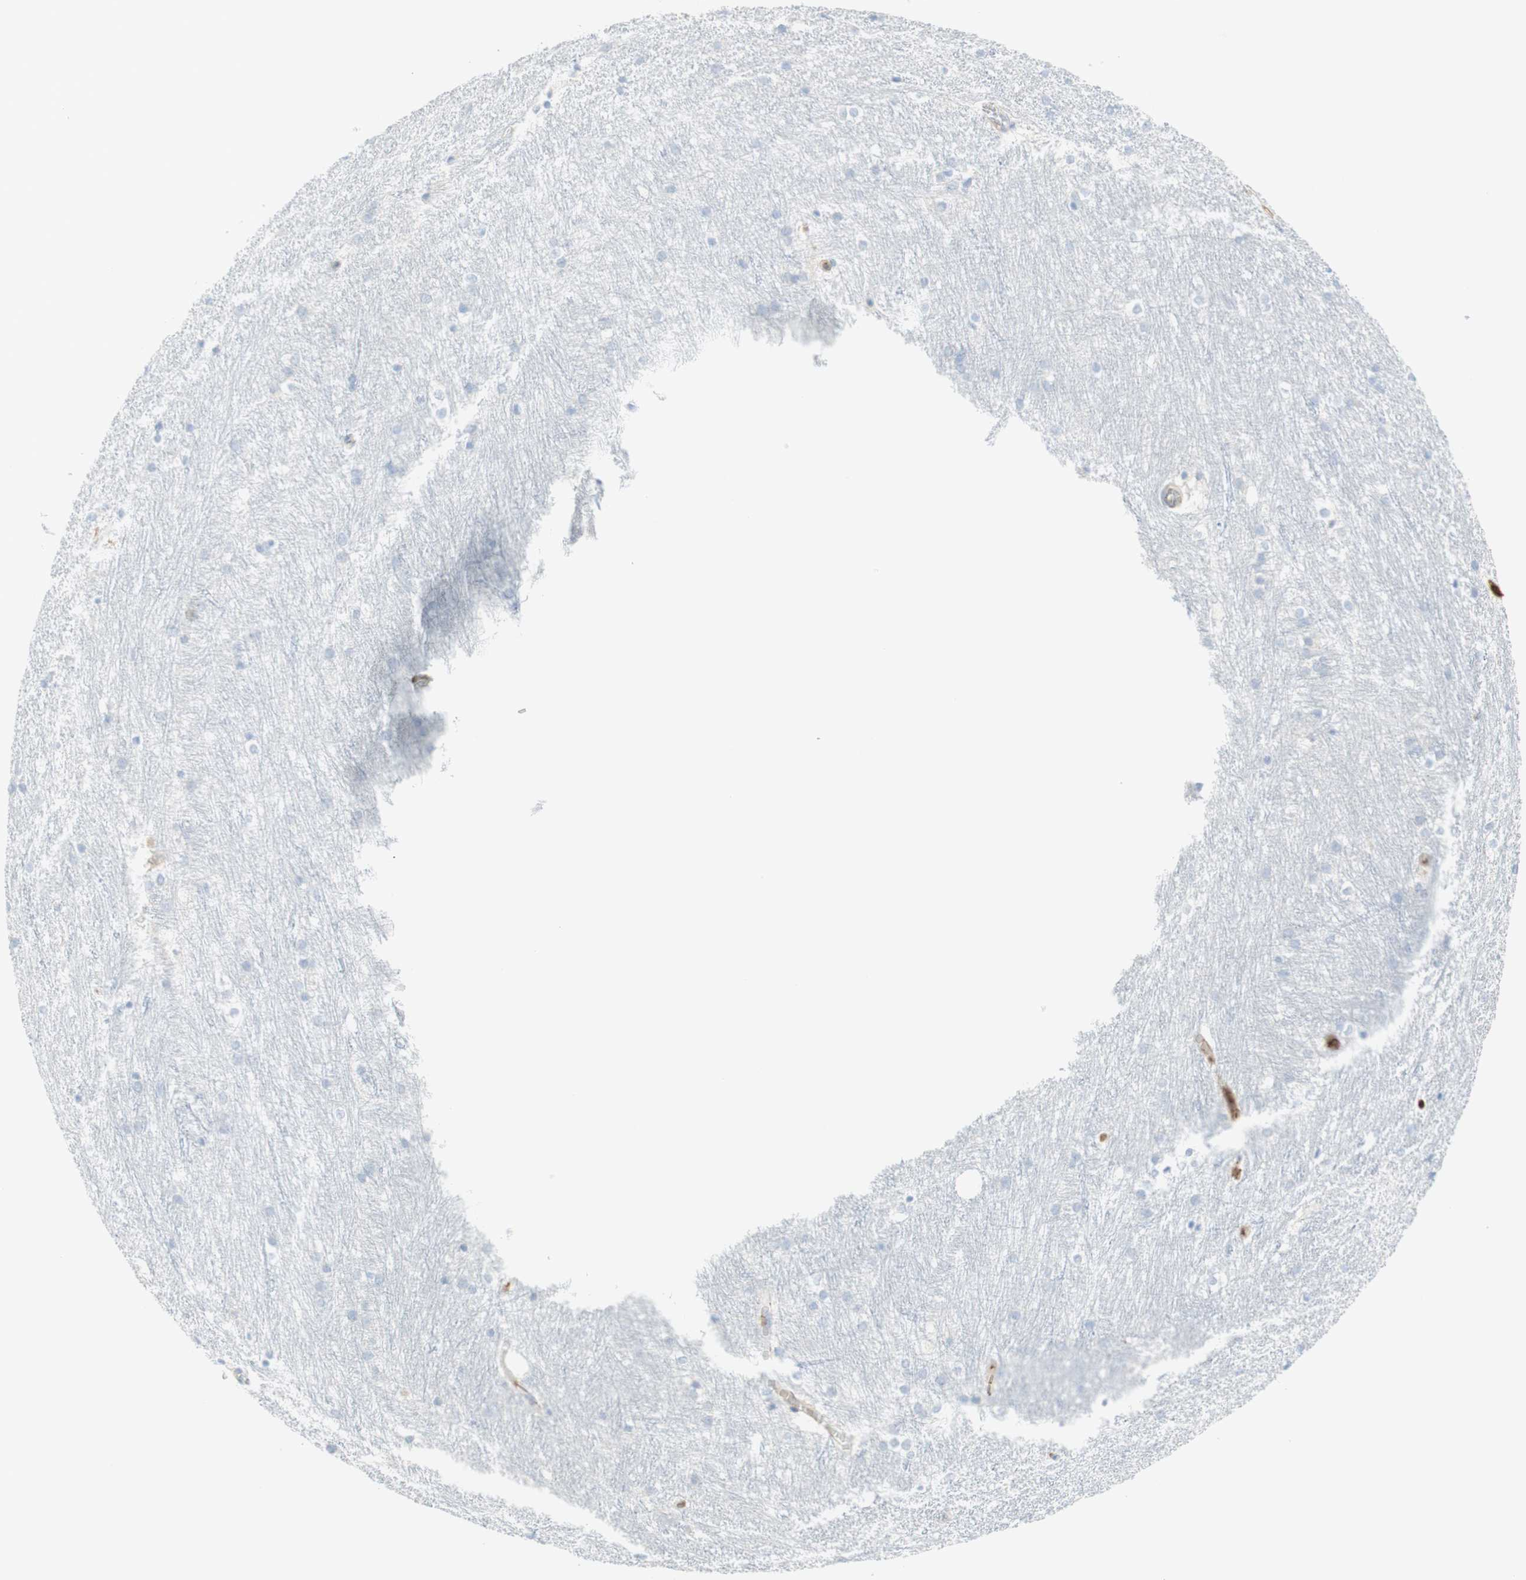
{"staining": {"intensity": "strong", "quantity": "<25%", "location": "nuclear"}, "tissue": "caudate", "cell_type": "Glial cells", "image_type": "normal", "snomed": [{"axis": "morphology", "description": "Normal tissue, NOS"}, {"axis": "topography", "description": "Lateral ventricle wall"}], "caption": "A photomicrograph of human caudate stained for a protein shows strong nuclear brown staining in glial cells.", "gene": "KNG1", "patient": {"sex": "female", "age": 19}}